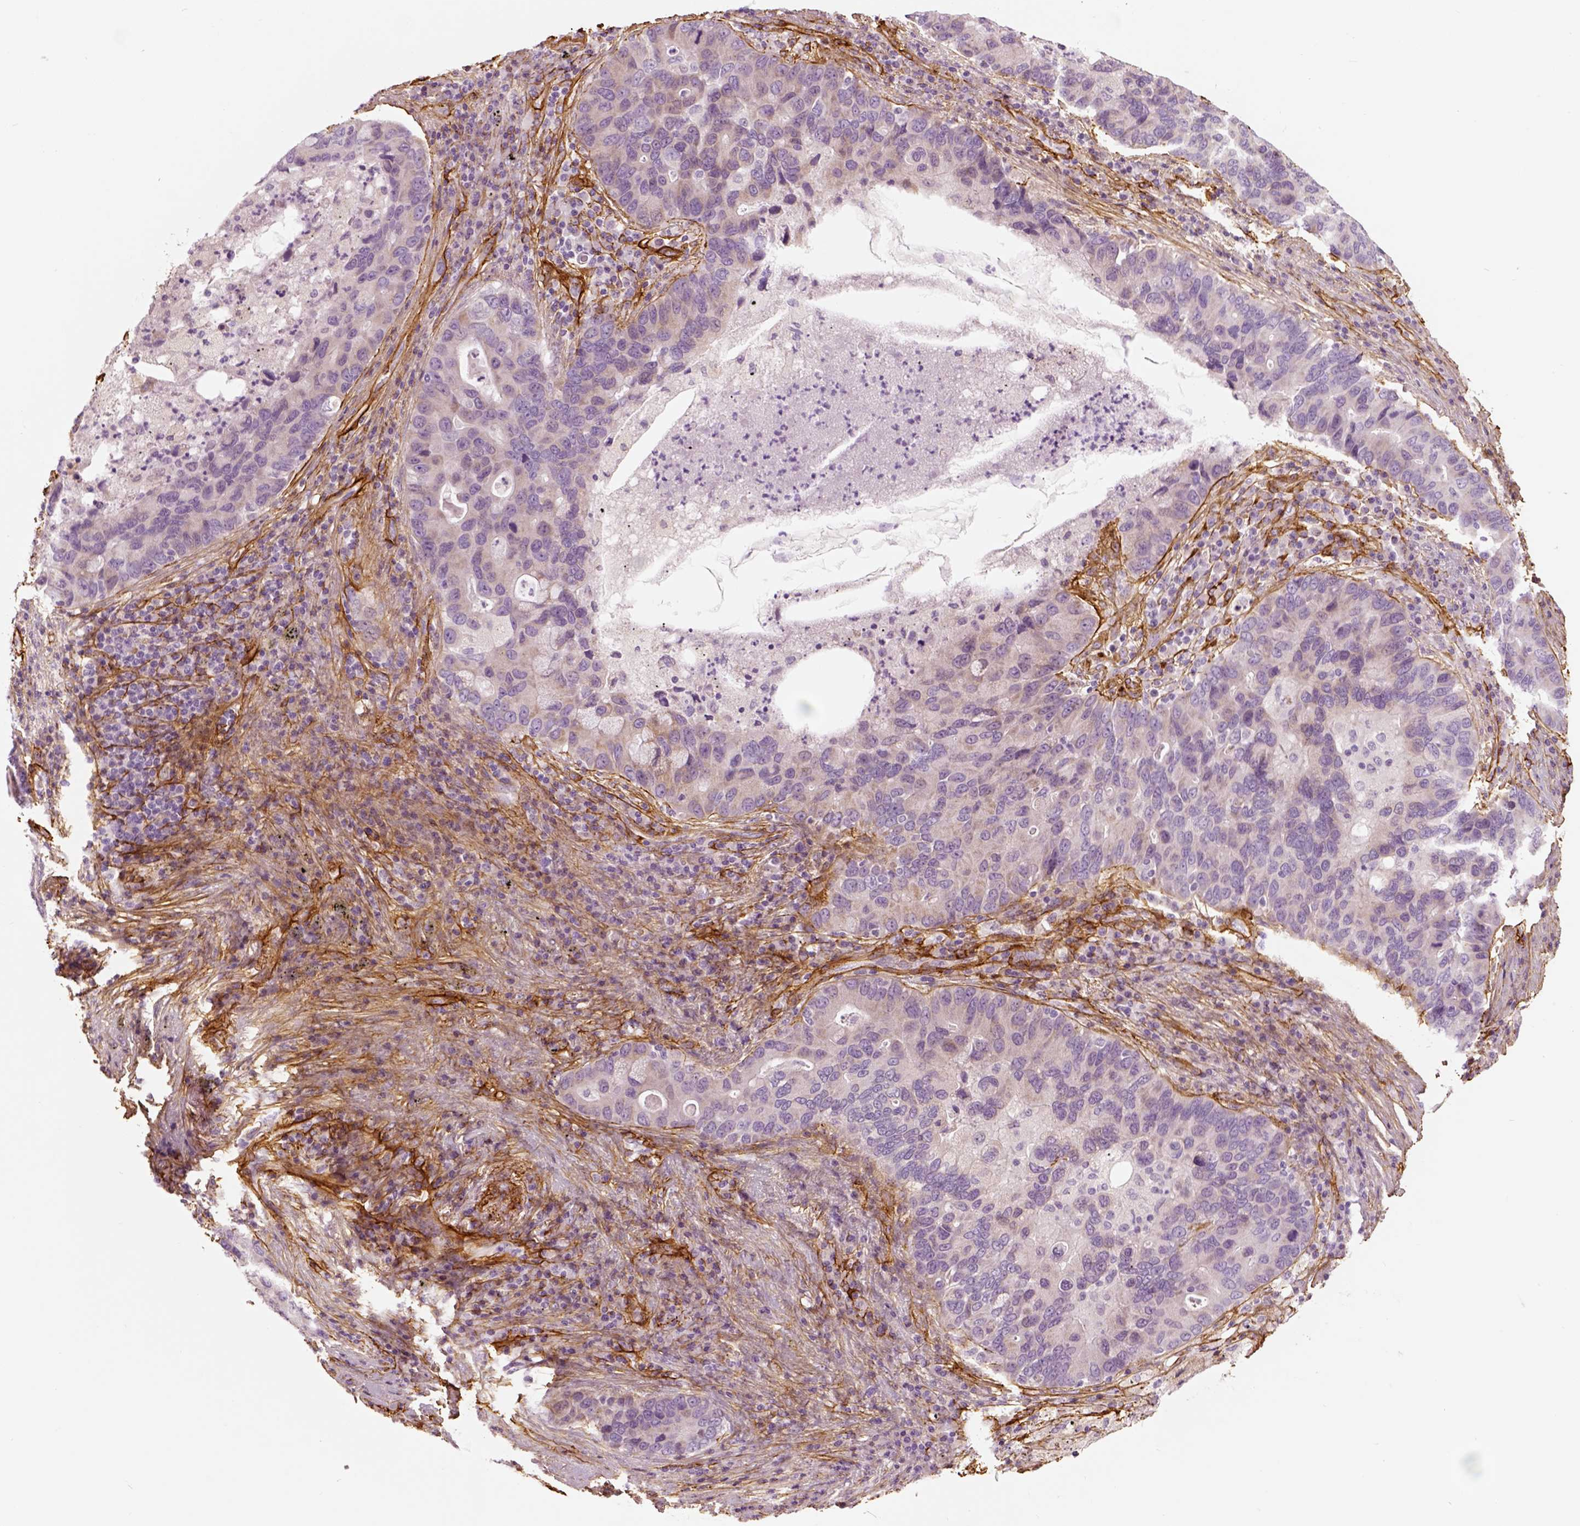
{"staining": {"intensity": "negative", "quantity": "none", "location": "none"}, "tissue": "lung cancer", "cell_type": "Tumor cells", "image_type": "cancer", "snomed": [{"axis": "morphology", "description": "Adenocarcinoma, NOS"}, {"axis": "morphology", "description": "Adenocarcinoma, metastatic, NOS"}, {"axis": "topography", "description": "Lymph node"}, {"axis": "topography", "description": "Lung"}], "caption": "IHC micrograph of neoplastic tissue: human lung cancer (adenocarcinoma) stained with DAB (3,3'-diaminobenzidine) shows no significant protein positivity in tumor cells.", "gene": "COL6A2", "patient": {"sex": "female", "age": 54}}